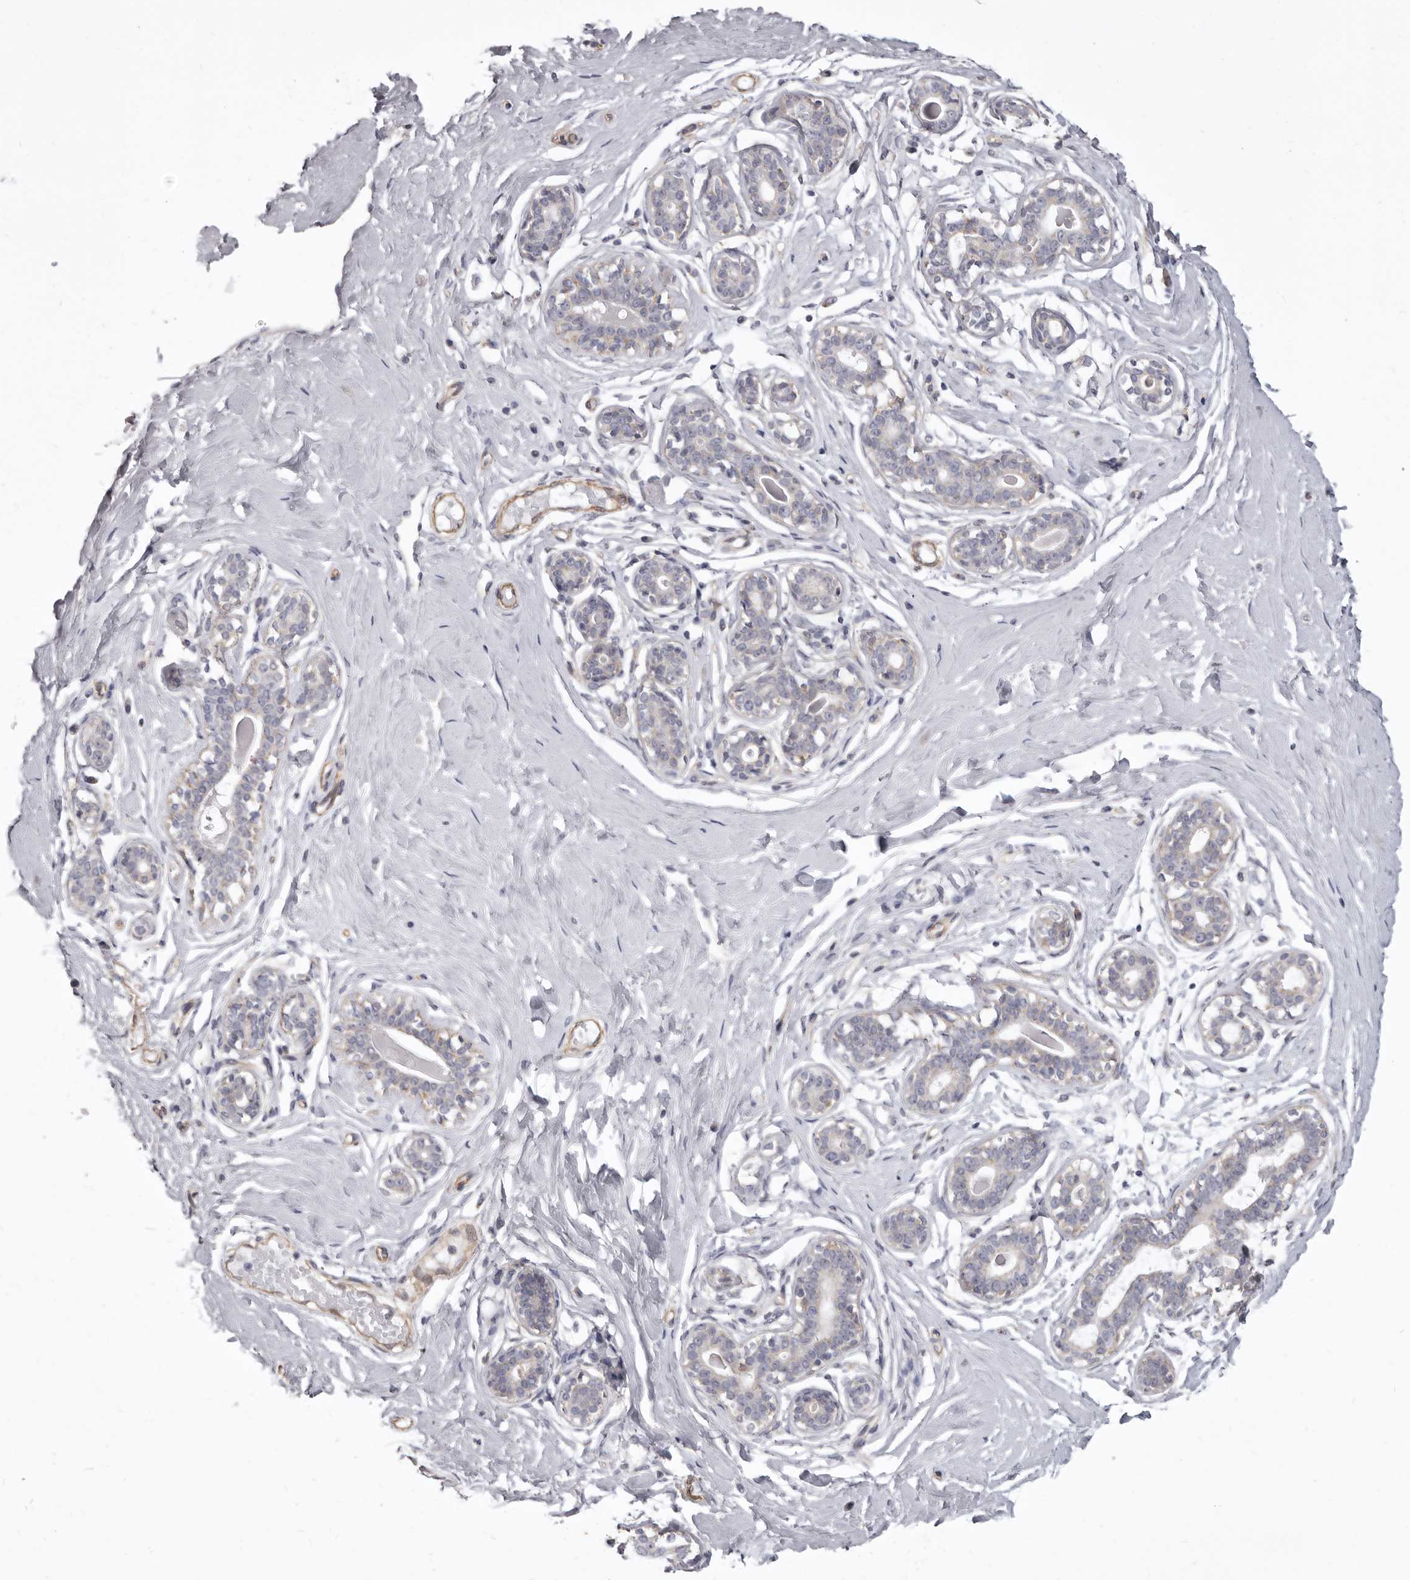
{"staining": {"intensity": "negative", "quantity": "none", "location": "none"}, "tissue": "breast", "cell_type": "Adipocytes", "image_type": "normal", "snomed": [{"axis": "morphology", "description": "Normal tissue, NOS"}, {"axis": "morphology", "description": "Adenoma, NOS"}, {"axis": "topography", "description": "Breast"}], "caption": "An immunohistochemistry photomicrograph of normal breast is shown. There is no staining in adipocytes of breast. (DAB immunohistochemistry visualized using brightfield microscopy, high magnification).", "gene": "P2RX6", "patient": {"sex": "female", "age": 23}}